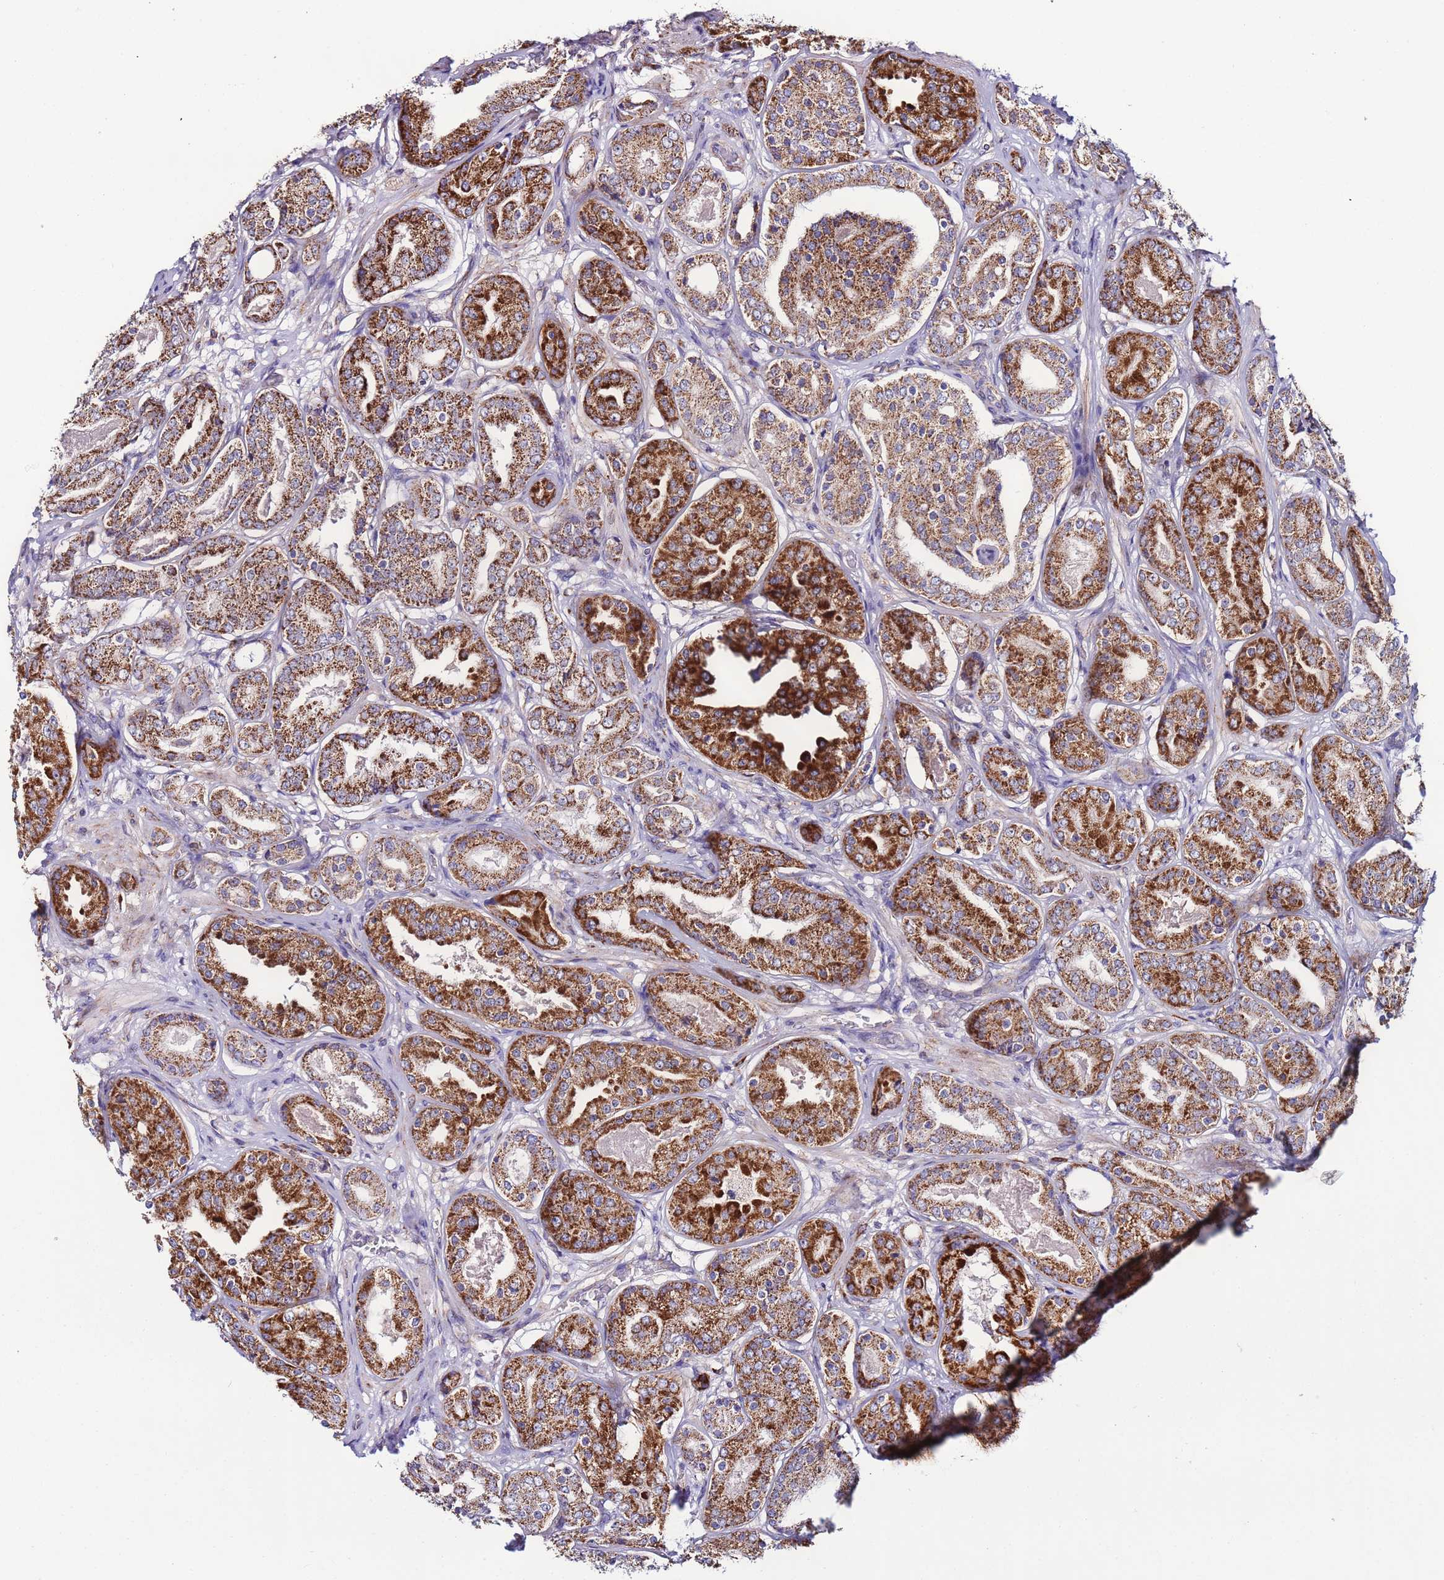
{"staining": {"intensity": "strong", "quantity": ">75%", "location": "cytoplasmic/membranous"}, "tissue": "prostate cancer", "cell_type": "Tumor cells", "image_type": "cancer", "snomed": [{"axis": "morphology", "description": "Adenocarcinoma, High grade"}, {"axis": "topography", "description": "Prostate"}], "caption": "Protein positivity by IHC shows strong cytoplasmic/membranous positivity in approximately >75% of tumor cells in prostate high-grade adenocarcinoma.", "gene": "UEVLD", "patient": {"sex": "male", "age": 63}}